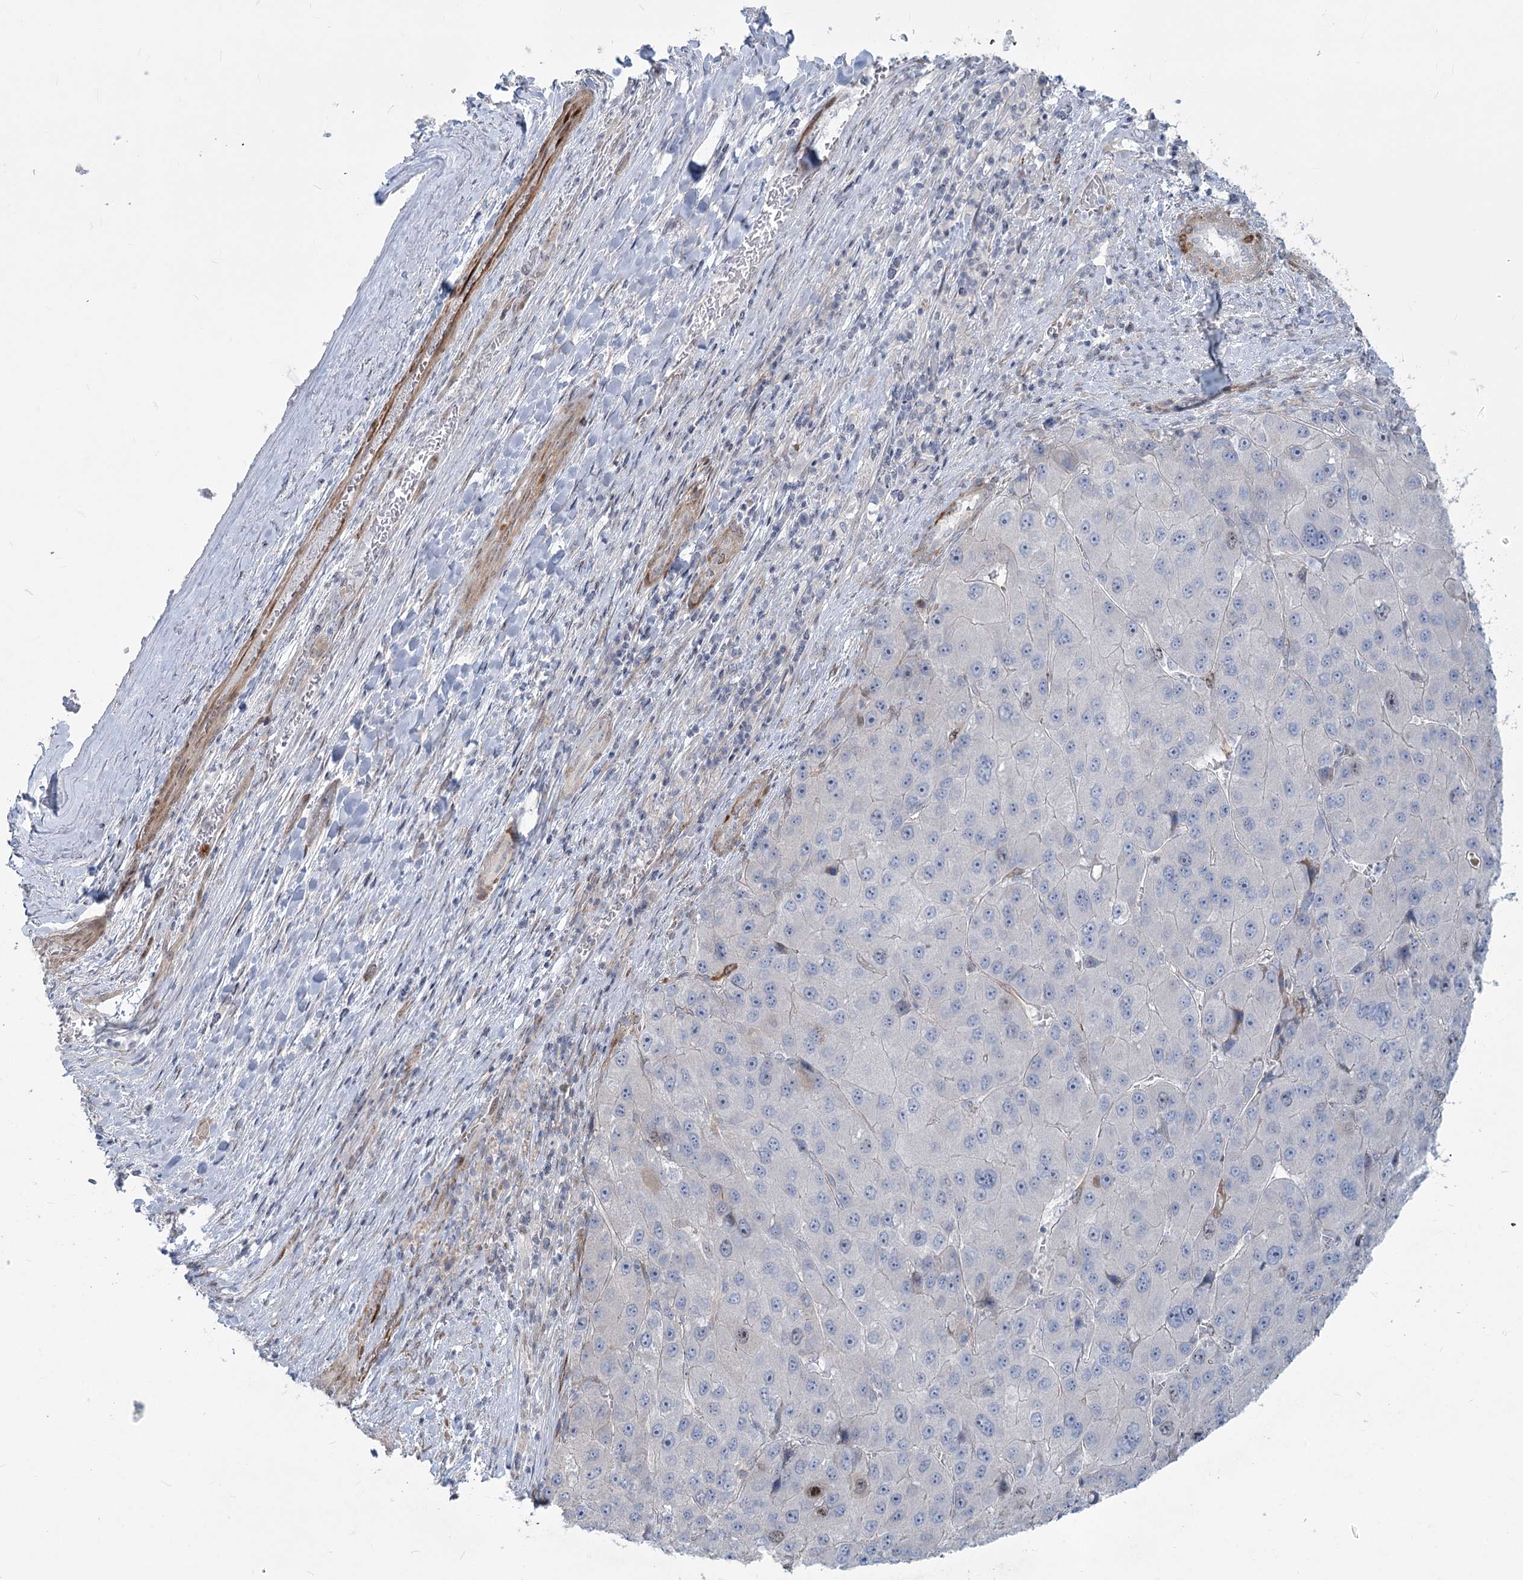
{"staining": {"intensity": "moderate", "quantity": "<25%", "location": "nuclear"}, "tissue": "liver cancer", "cell_type": "Tumor cells", "image_type": "cancer", "snomed": [{"axis": "morphology", "description": "Carcinoma, Hepatocellular, NOS"}, {"axis": "topography", "description": "Liver"}], "caption": "Liver cancer was stained to show a protein in brown. There is low levels of moderate nuclear expression in about <25% of tumor cells. (Stains: DAB (3,3'-diaminobenzidine) in brown, nuclei in blue, Microscopy: brightfield microscopy at high magnification).", "gene": "ABITRAM", "patient": {"sex": "female", "age": 73}}